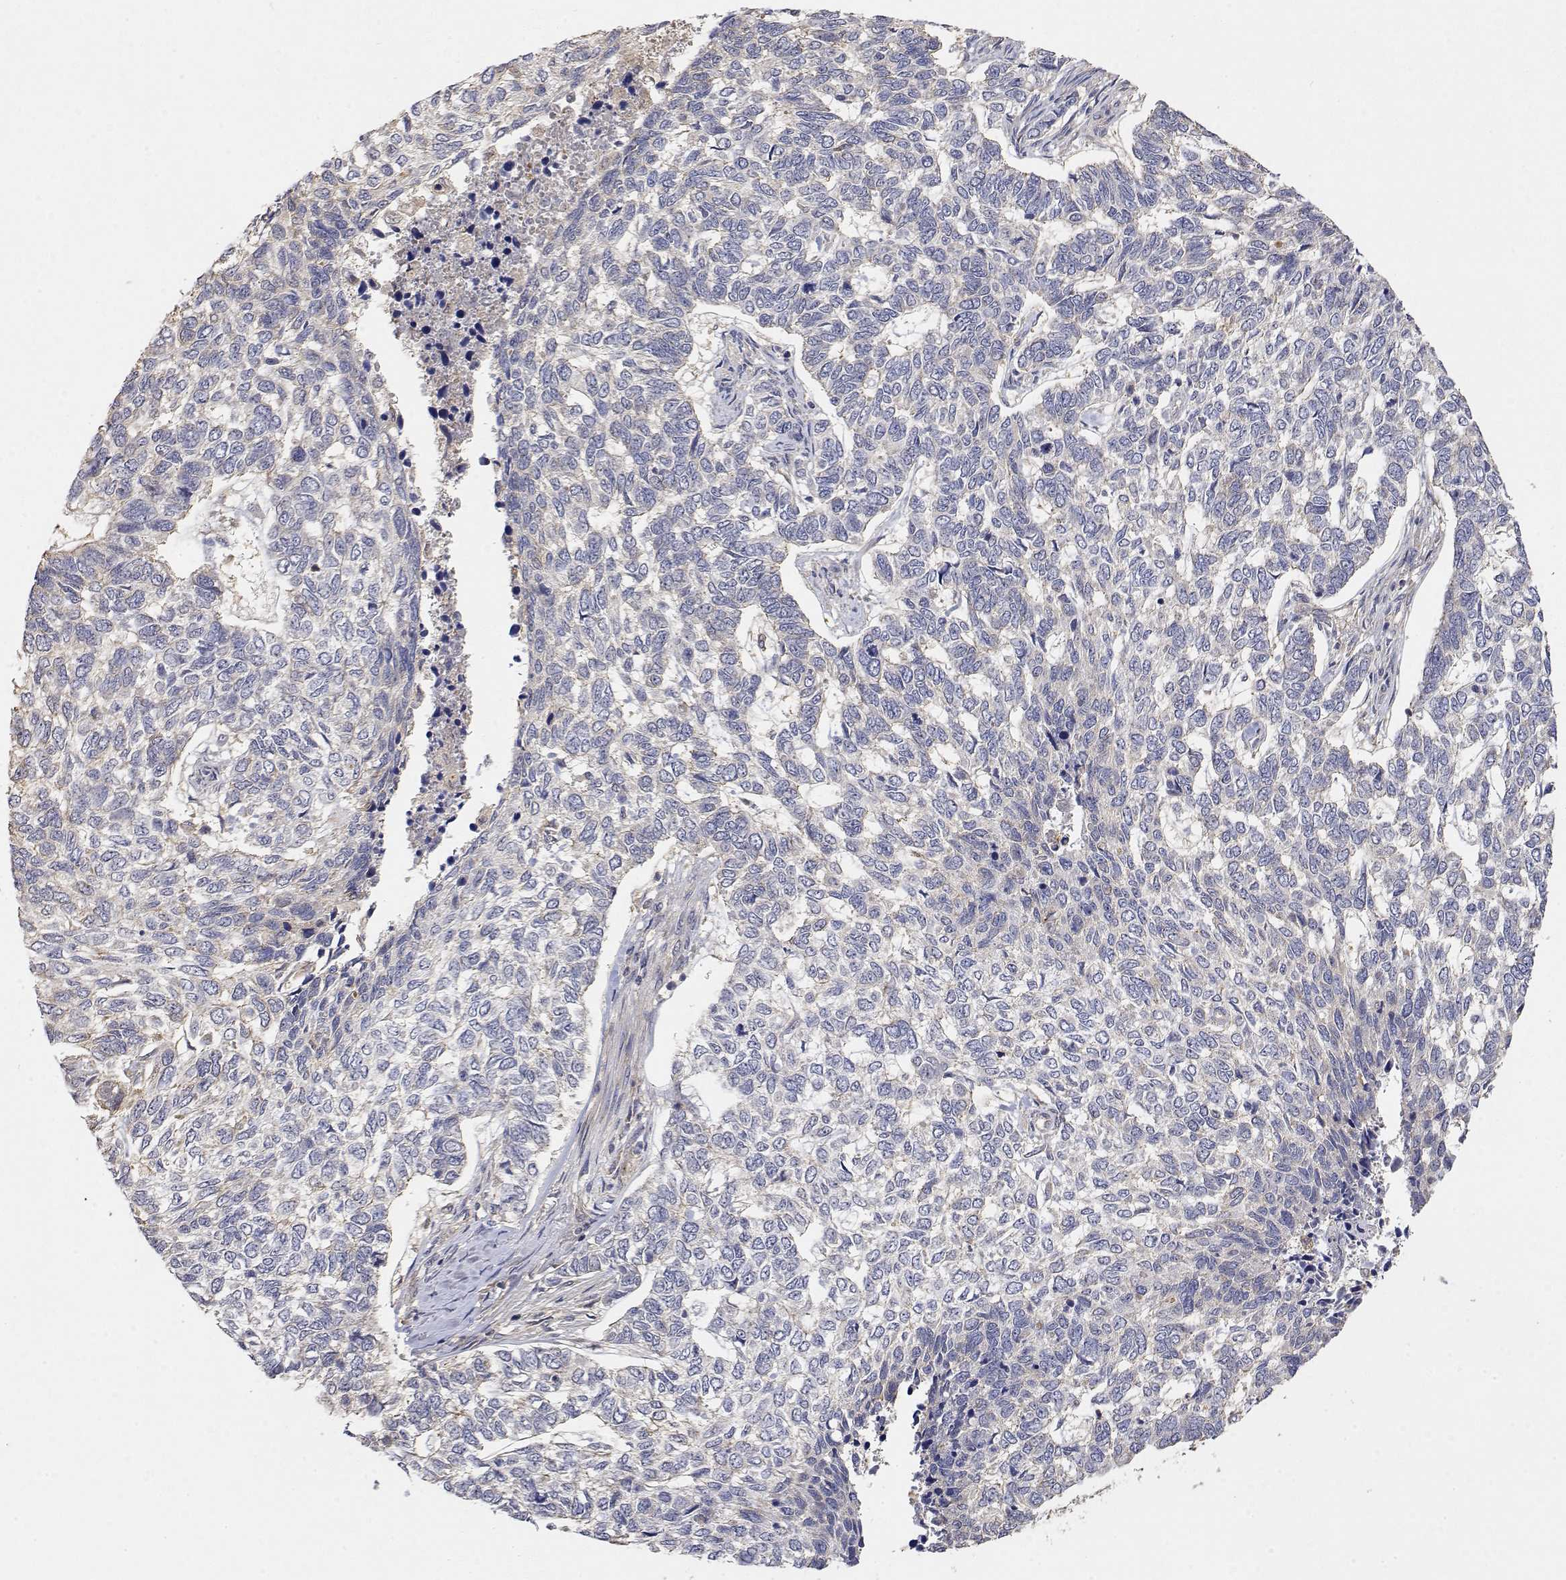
{"staining": {"intensity": "negative", "quantity": "none", "location": "none"}, "tissue": "skin cancer", "cell_type": "Tumor cells", "image_type": "cancer", "snomed": [{"axis": "morphology", "description": "Basal cell carcinoma"}, {"axis": "topography", "description": "Skin"}], "caption": "IHC image of neoplastic tissue: human skin cancer (basal cell carcinoma) stained with DAB shows no significant protein positivity in tumor cells.", "gene": "LONRF3", "patient": {"sex": "female", "age": 65}}